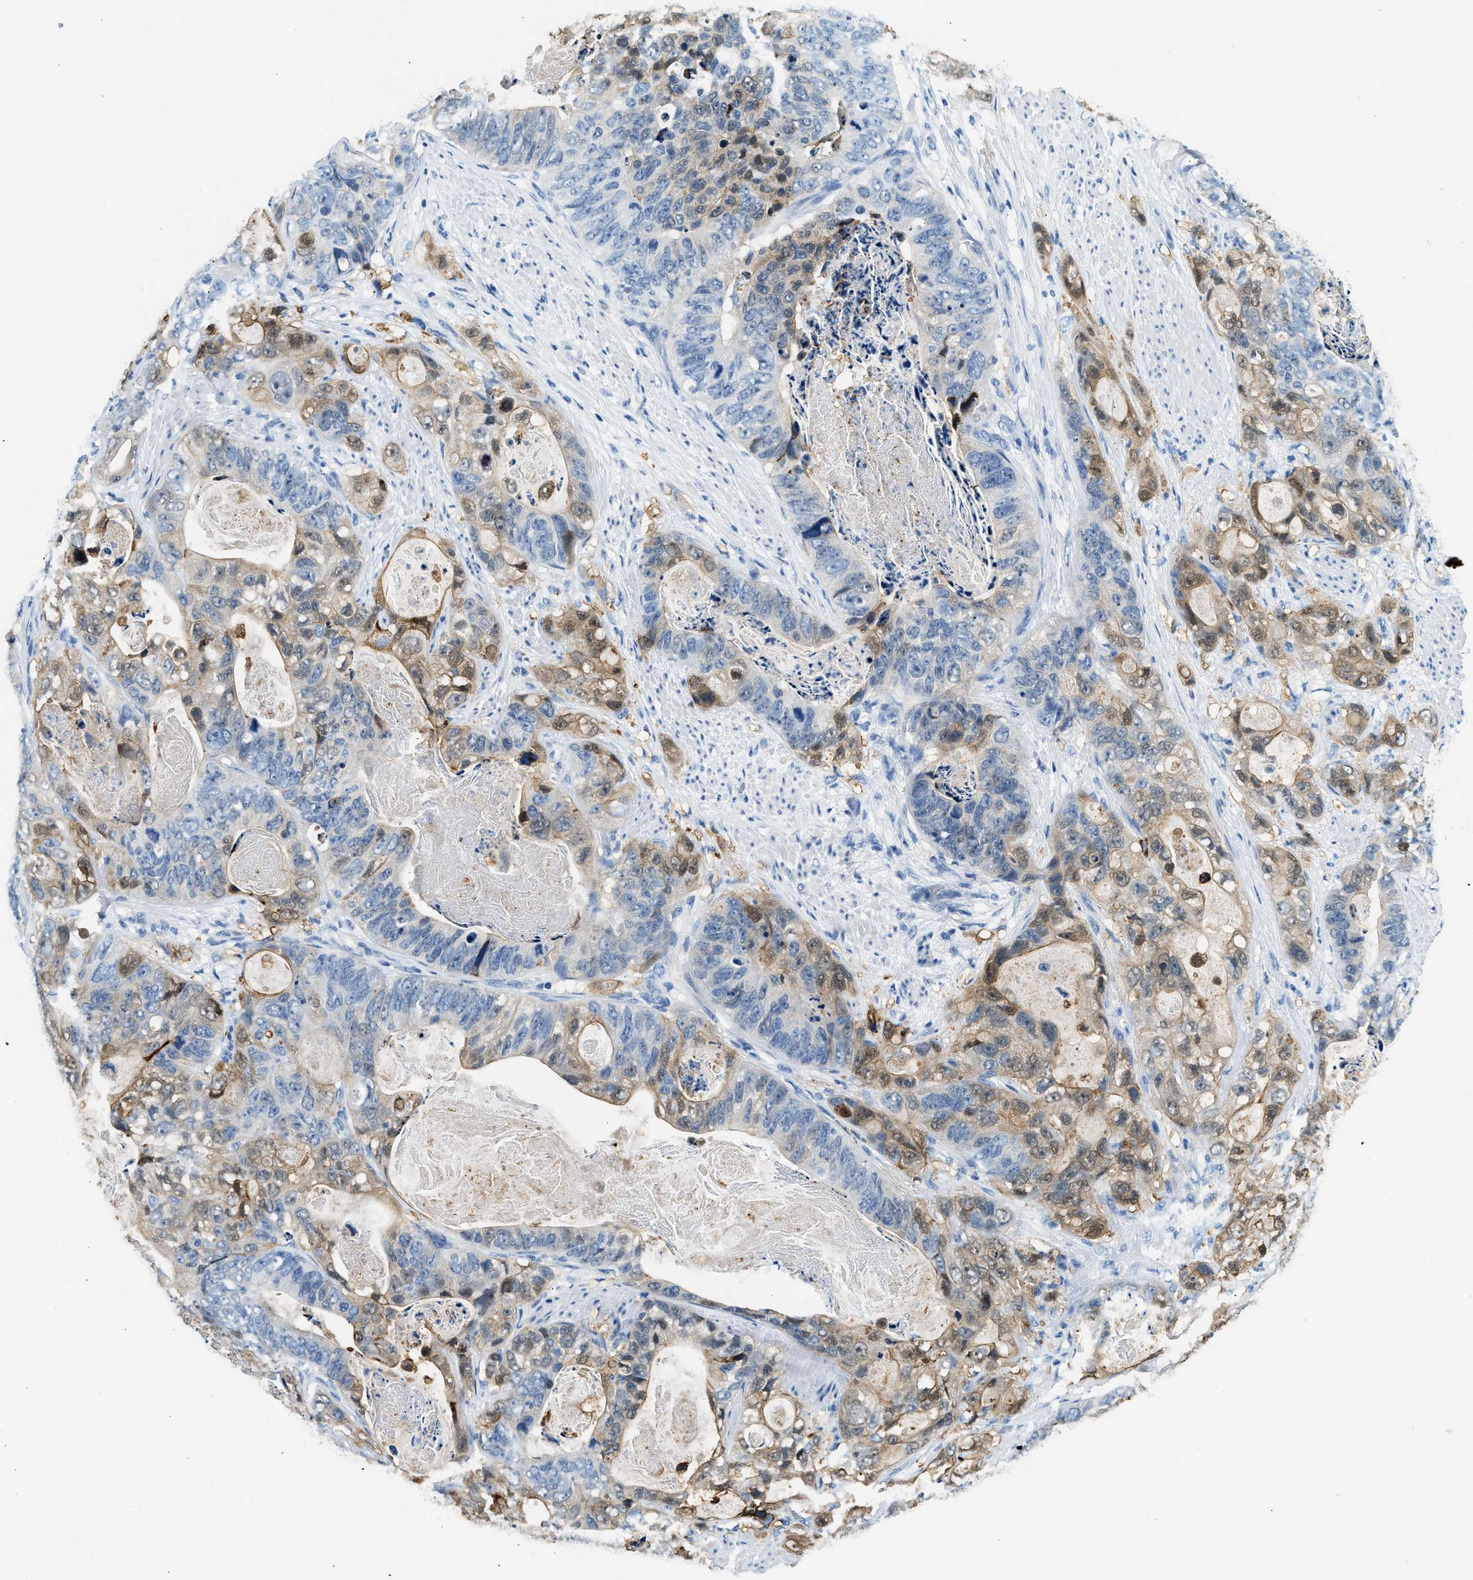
{"staining": {"intensity": "moderate", "quantity": "25%-75%", "location": "cytoplasmic/membranous"}, "tissue": "stomach cancer", "cell_type": "Tumor cells", "image_type": "cancer", "snomed": [{"axis": "morphology", "description": "Adenocarcinoma, NOS"}, {"axis": "topography", "description": "Stomach"}], "caption": "Immunohistochemical staining of stomach adenocarcinoma shows medium levels of moderate cytoplasmic/membranous positivity in approximately 25%-75% of tumor cells.", "gene": "ANXA3", "patient": {"sex": "female", "age": 89}}